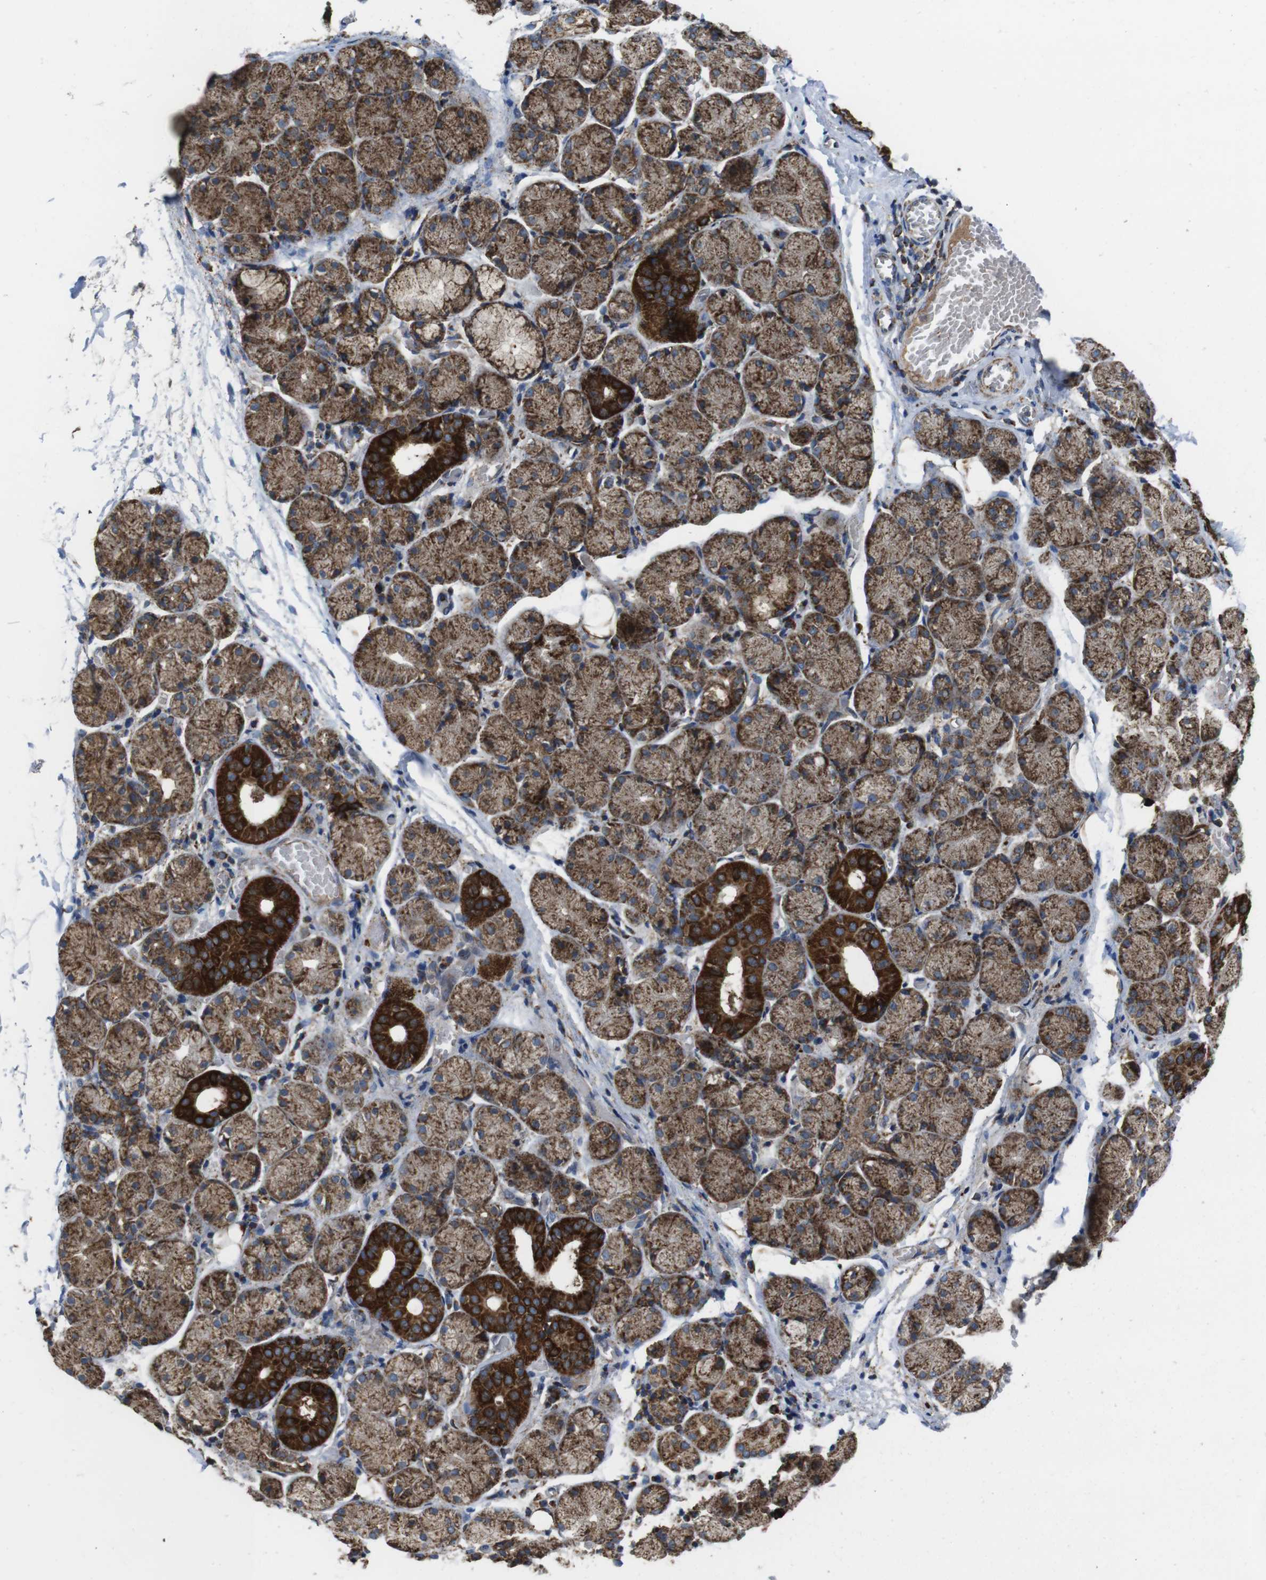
{"staining": {"intensity": "moderate", "quantity": ">75%", "location": "cytoplasmic/membranous"}, "tissue": "salivary gland", "cell_type": "Glandular cells", "image_type": "normal", "snomed": [{"axis": "morphology", "description": "Normal tissue, NOS"}, {"axis": "topography", "description": "Salivary gland"}], "caption": "High-power microscopy captured an immunohistochemistry (IHC) image of unremarkable salivary gland, revealing moderate cytoplasmic/membranous positivity in approximately >75% of glandular cells. (DAB IHC, brown staining for protein, blue staining for nuclei).", "gene": "HK1", "patient": {"sex": "female", "age": 24}}